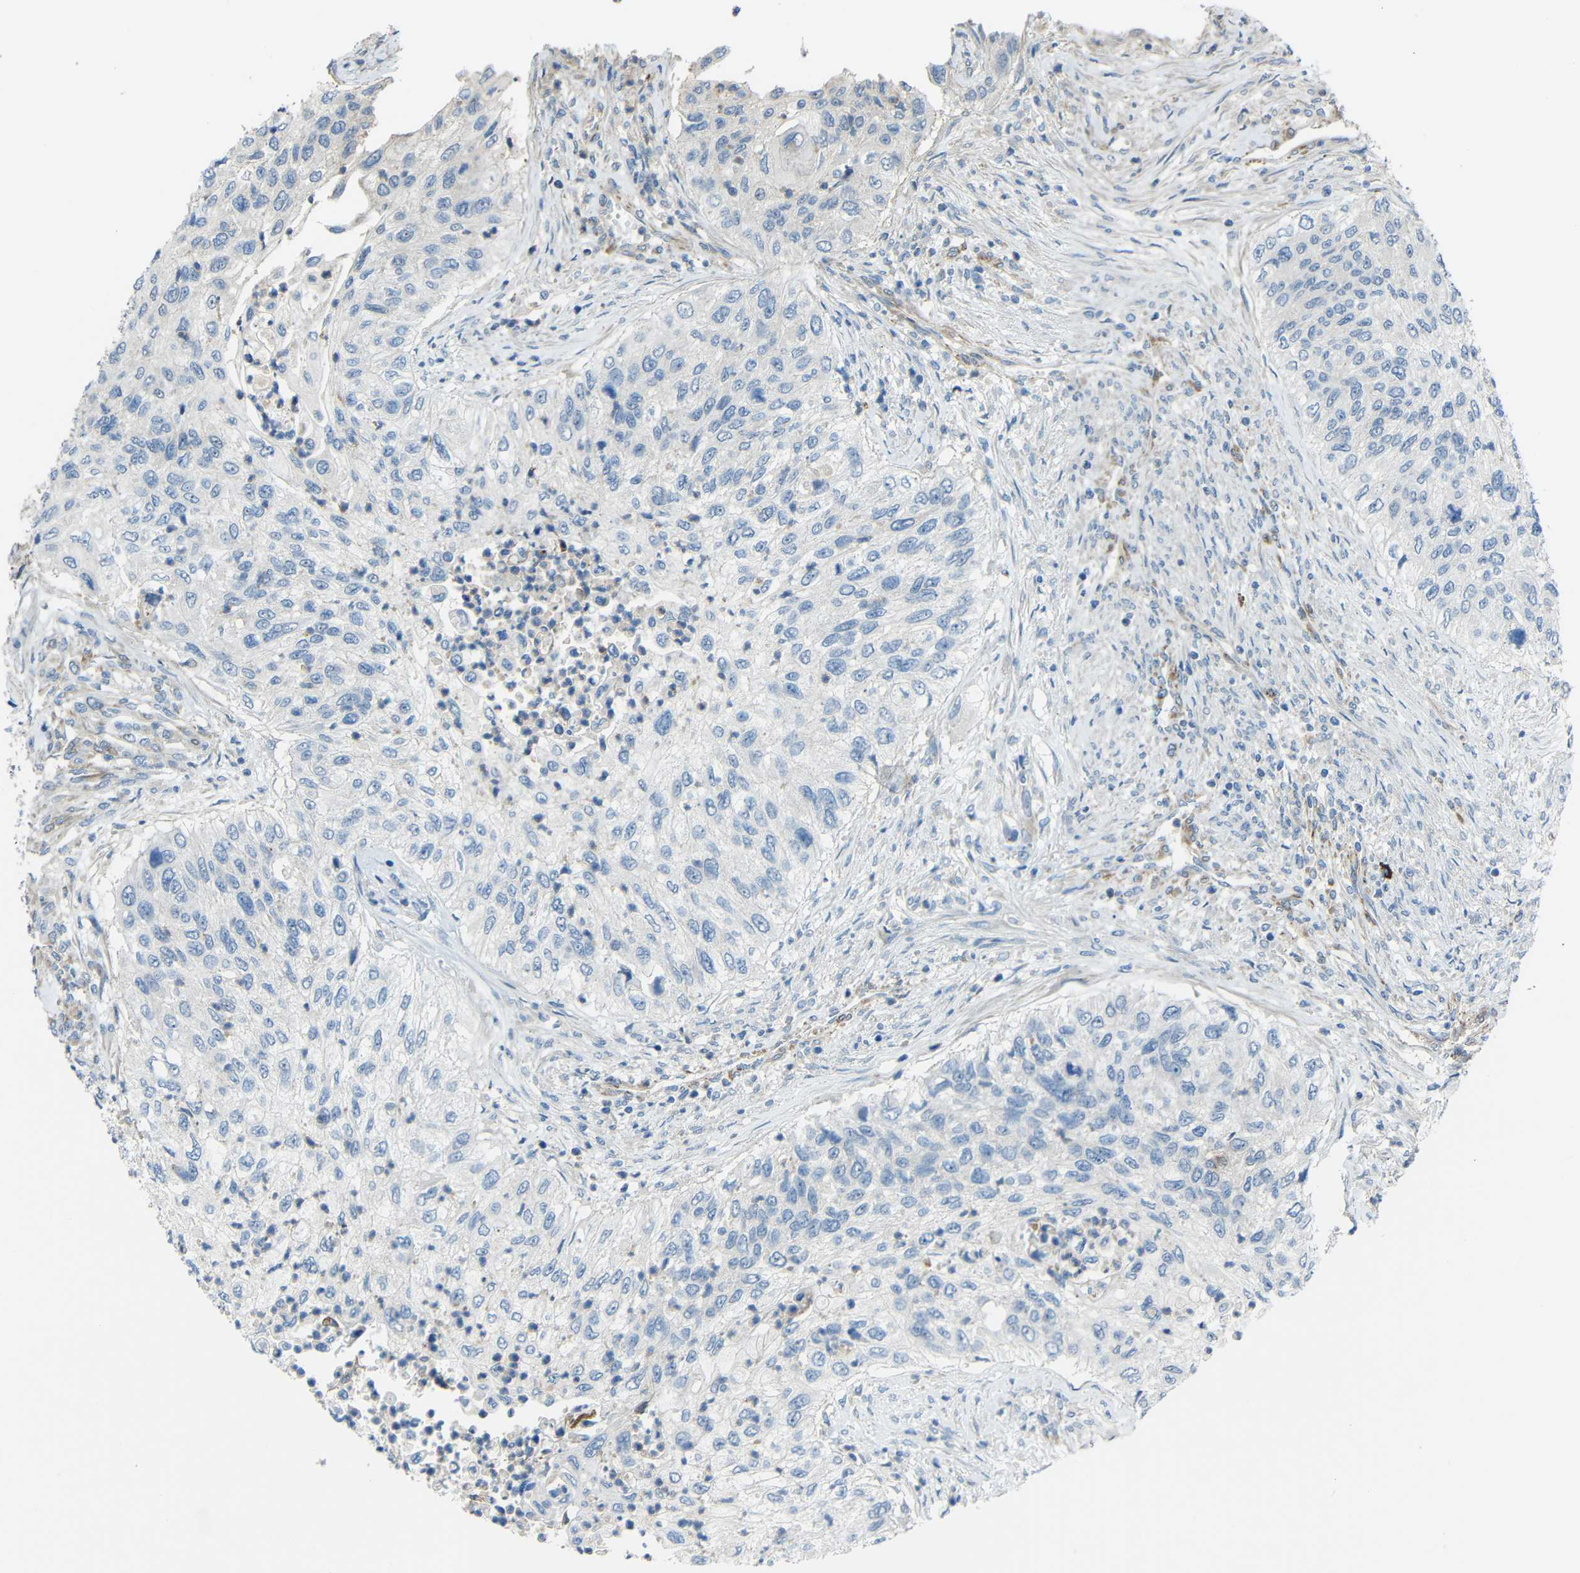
{"staining": {"intensity": "negative", "quantity": "none", "location": "none"}, "tissue": "urothelial cancer", "cell_type": "Tumor cells", "image_type": "cancer", "snomed": [{"axis": "morphology", "description": "Urothelial carcinoma, High grade"}, {"axis": "topography", "description": "Urinary bladder"}], "caption": "High-grade urothelial carcinoma was stained to show a protein in brown. There is no significant expression in tumor cells.", "gene": "DCLK1", "patient": {"sex": "female", "age": 60}}